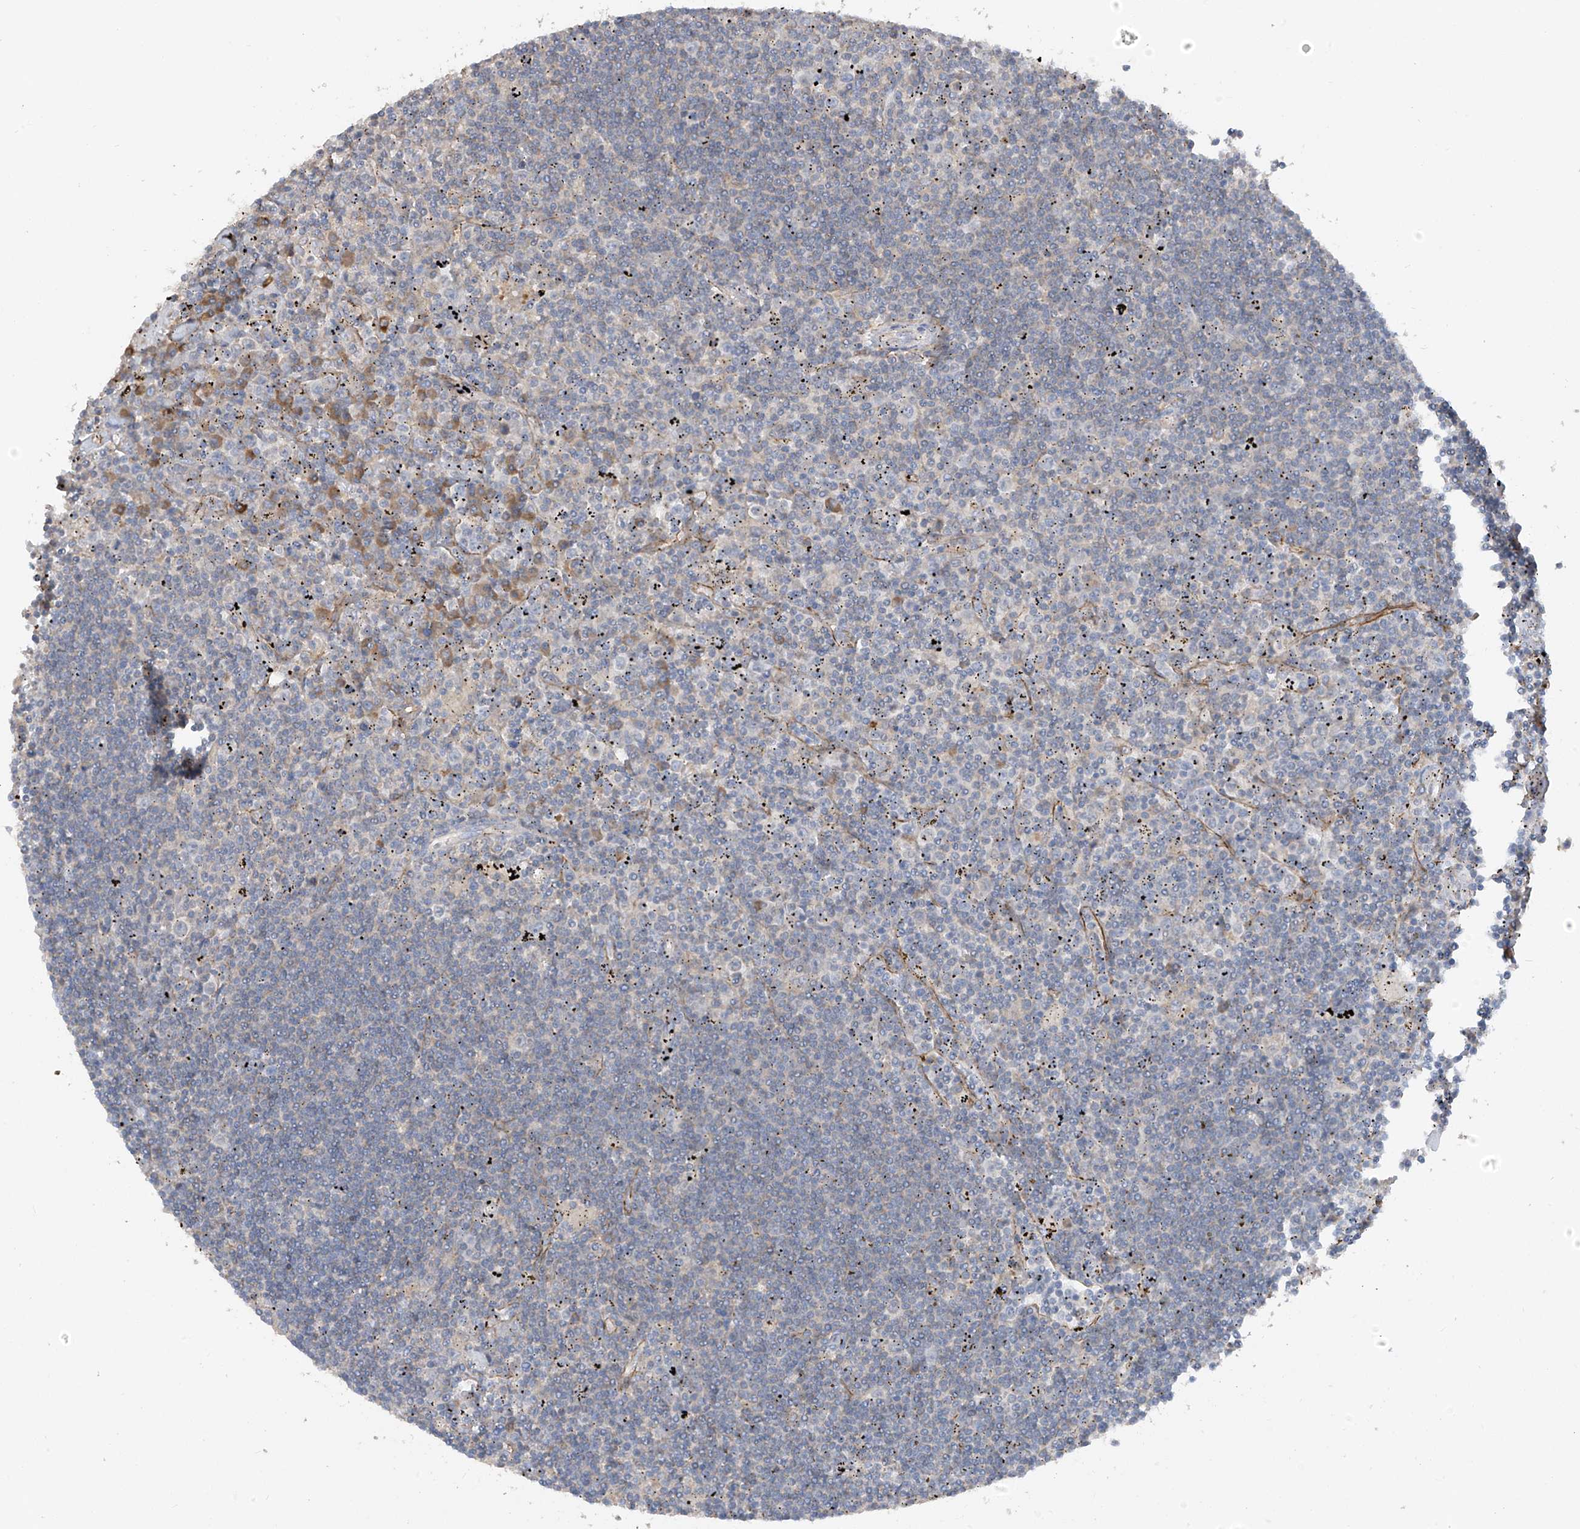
{"staining": {"intensity": "negative", "quantity": "none", "location": "none"}, "tissue": "lymphoma", "cell_type": "Tumor cells", "image_type": "cancer", "snomed": [{"axis": "morphology", "description": "Malignant lymphoma, non-Hodgkin's type, Low grade"}, {"axis": "topography", "description": "Spleen"}], "caption": "This is an immunohistochemistry (IHC) image of lymphoma. There is no expression in tumor cells.", "gene": "GALNTL6", "patient": {"sex": "male", "age": 76}}